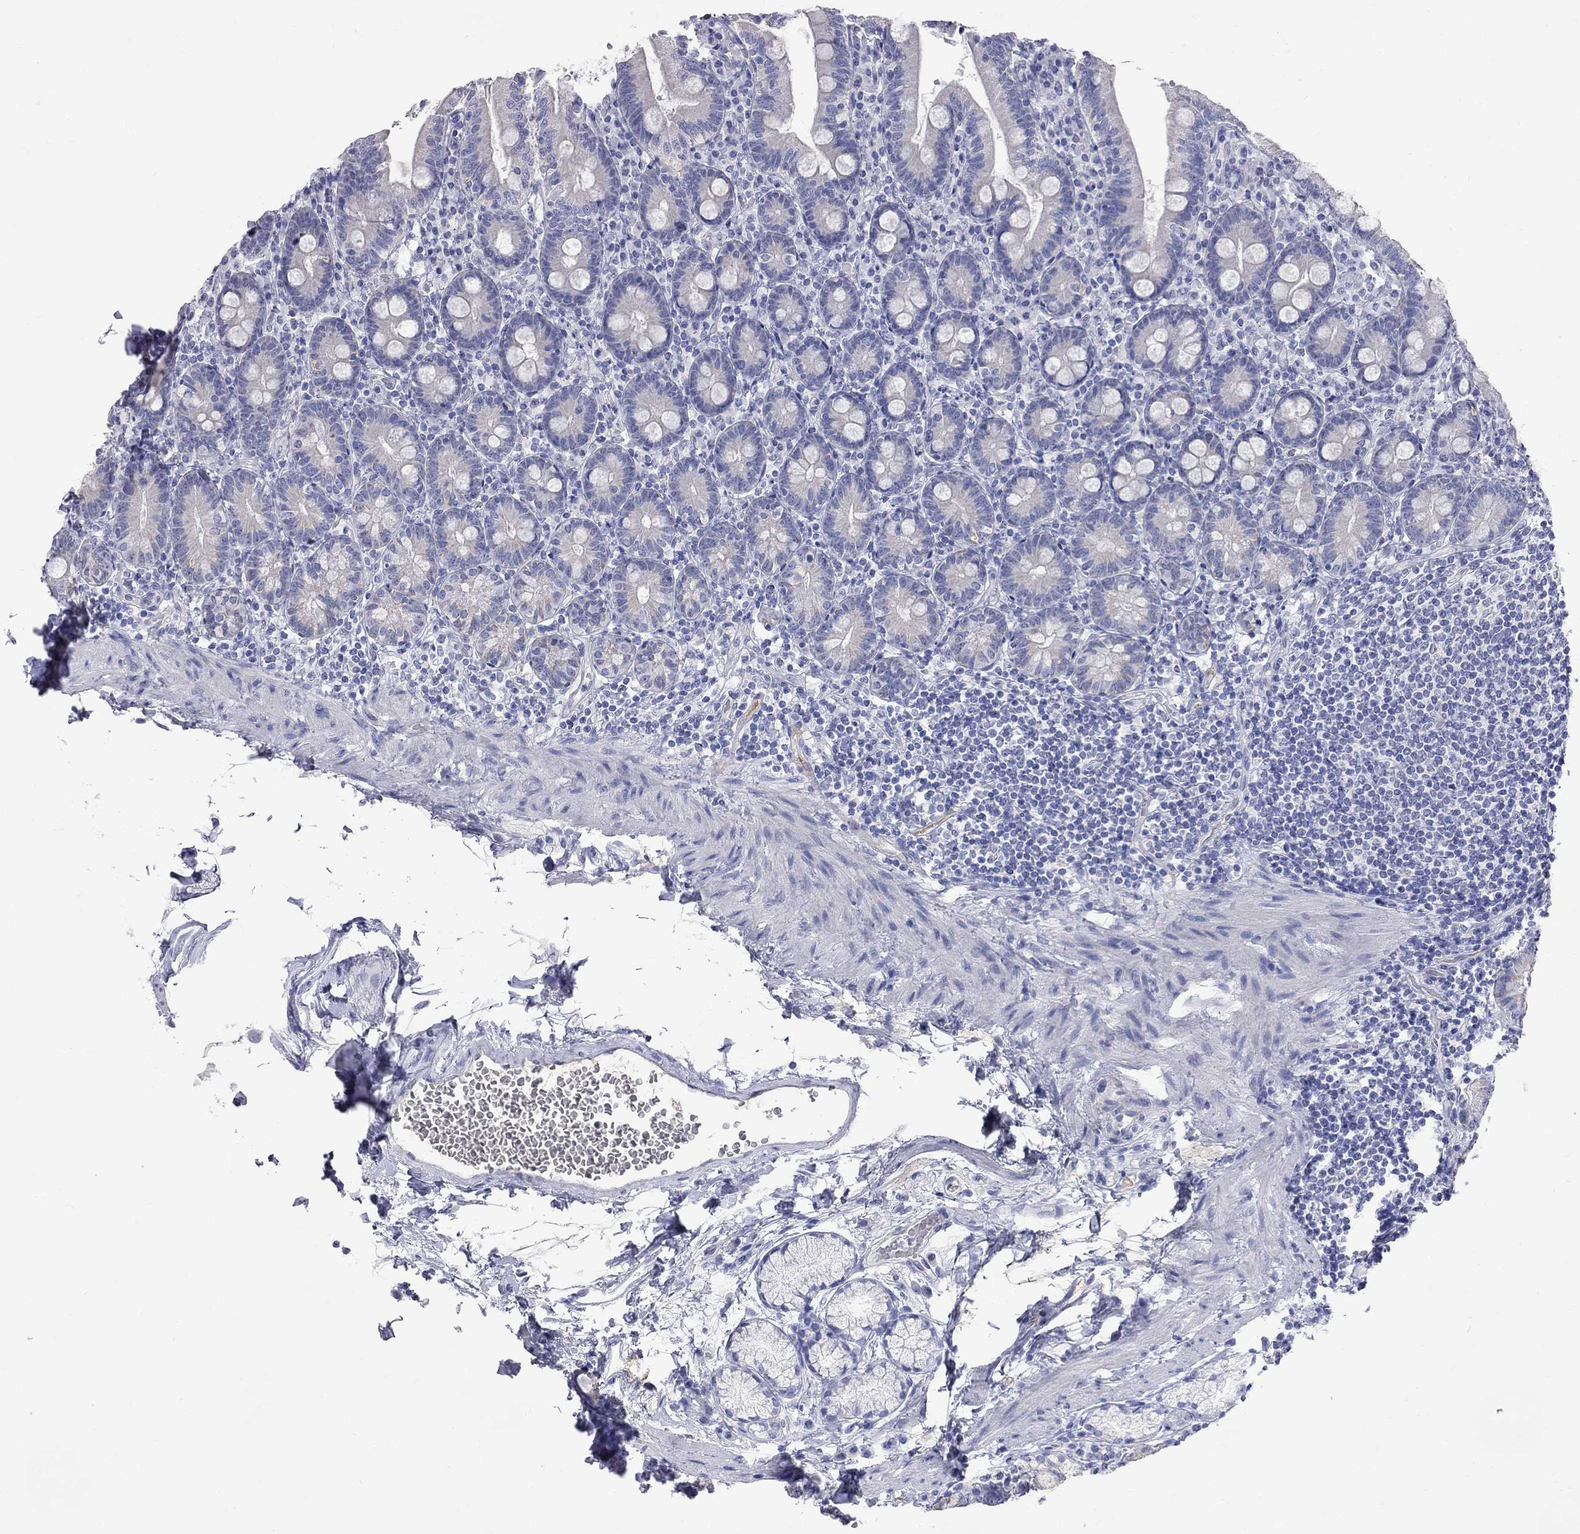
{"staining": {"intensity": "negative", "quantity": "none", "location": "none"}, "tissue": "duodenum", "cell_type": "Glandular cells", "image_type": "normal", "snomed": [{"axis": "morphology", "description": "Normal tissue, NOS"}, {"axis": "topography", "description": "Duodenum"}], "caption": "The immunohistochemistry (IHC) photomicrograph has no significant staining in glandular cells of duodenum. The staining is performed using DAB (3,3'-diaminobenzidine) brown chromogen with nuclei counter-stained in using hematoxylin.", "gene": "KCND2", "patient": {"sex": "female", "age": 67}}